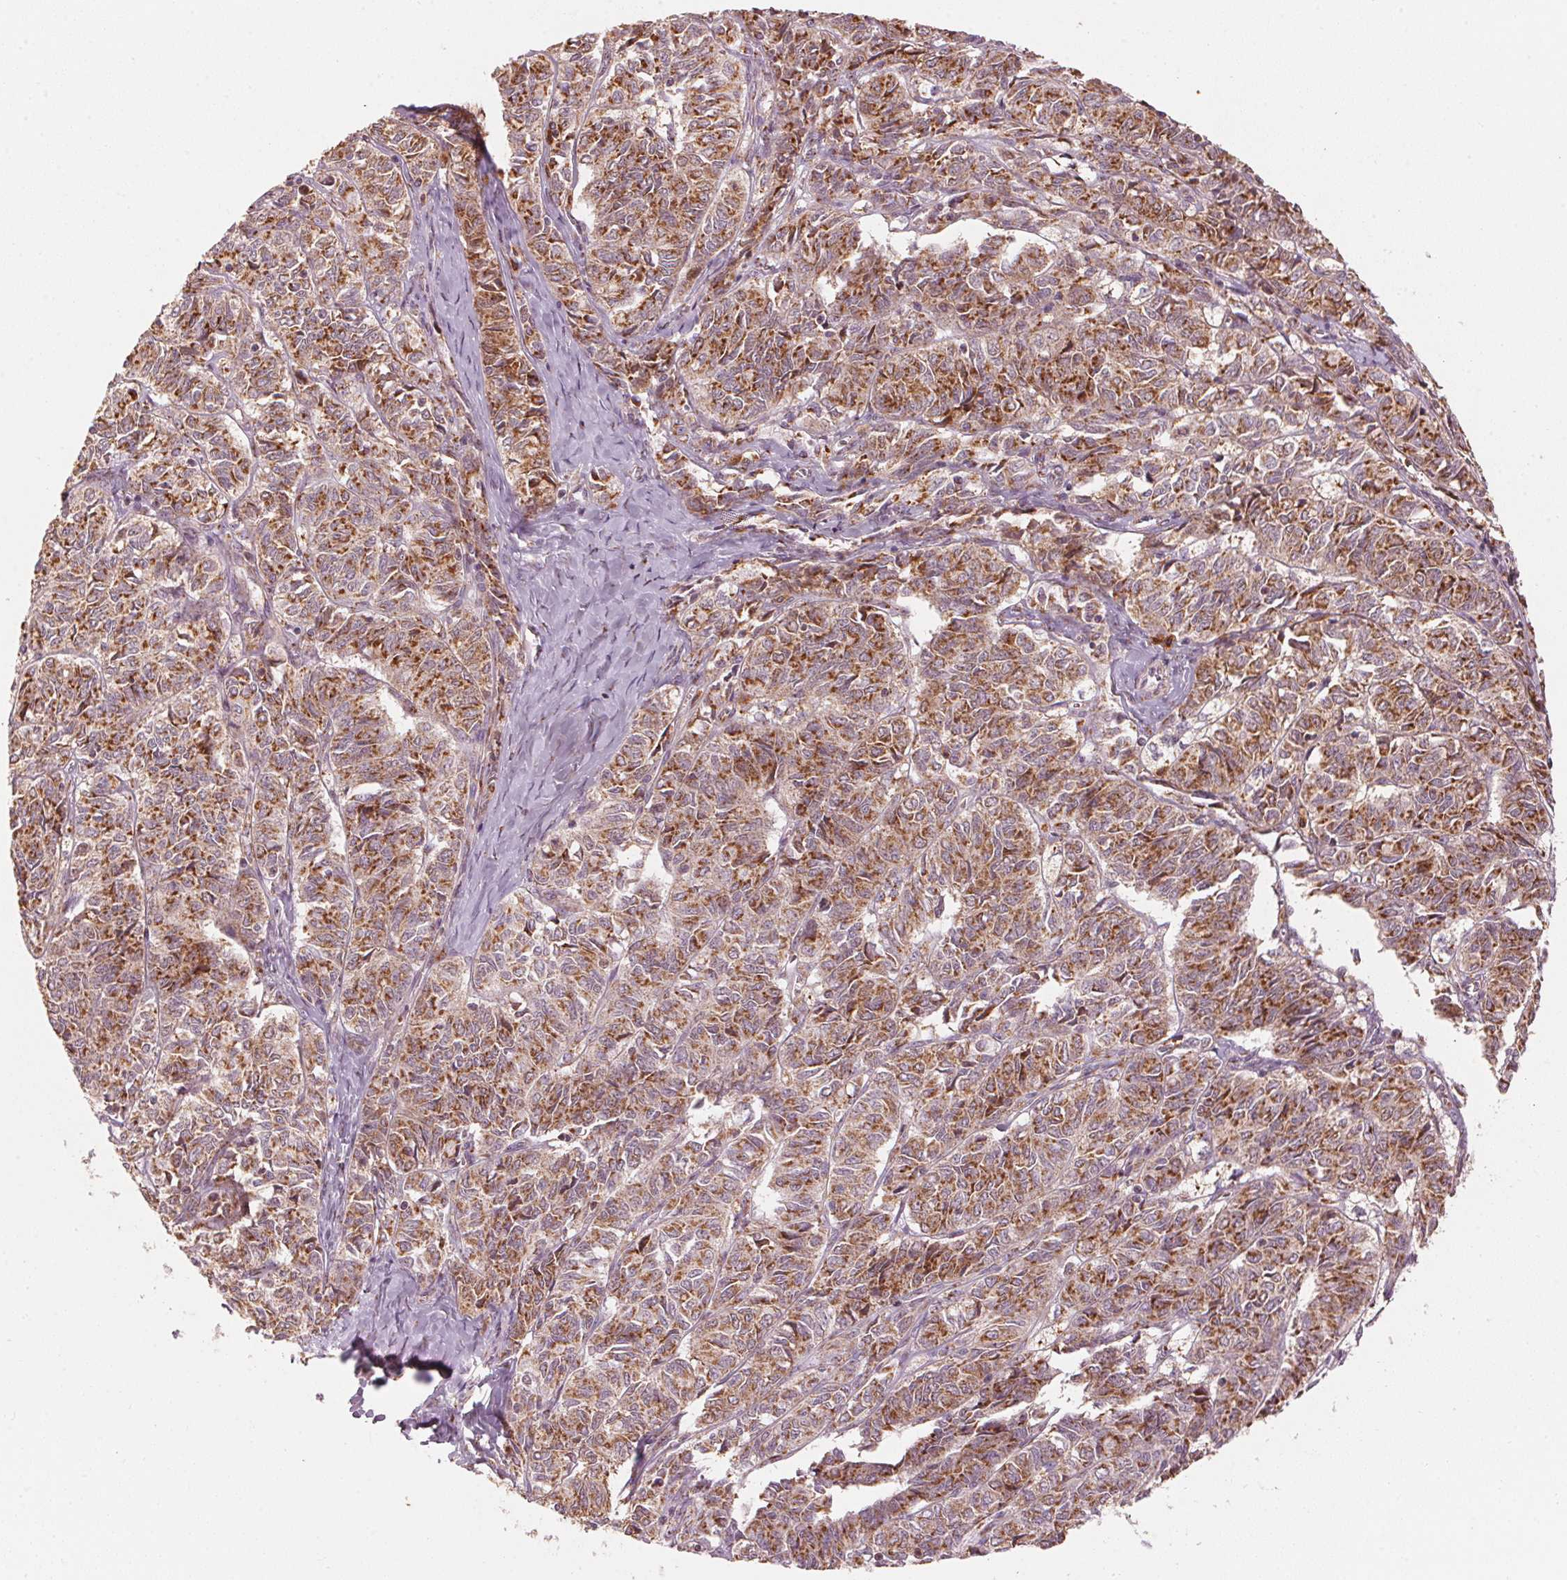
{"staining": {"intensity": "strong", "quantity": ">75%", "location": "cytoplasmic/membranous"}, "tissue": "ovarian cancer", "cell_type": "Tumor cells", "image_type": "cancer", "snomed": [{"axis": "morphology", "description": "Carcinoma, endometroid"}, {"axis": "topography", "description": "Ovary"}], "caption": "A photomicrograph of endometroid carcinoma (ovarian) stained for a protein exhibits strong cytoplasmic/membranous brown staining in tumor cells.", "gene": "TOMM70", "patient": {"sex": "female", "age": 80}}